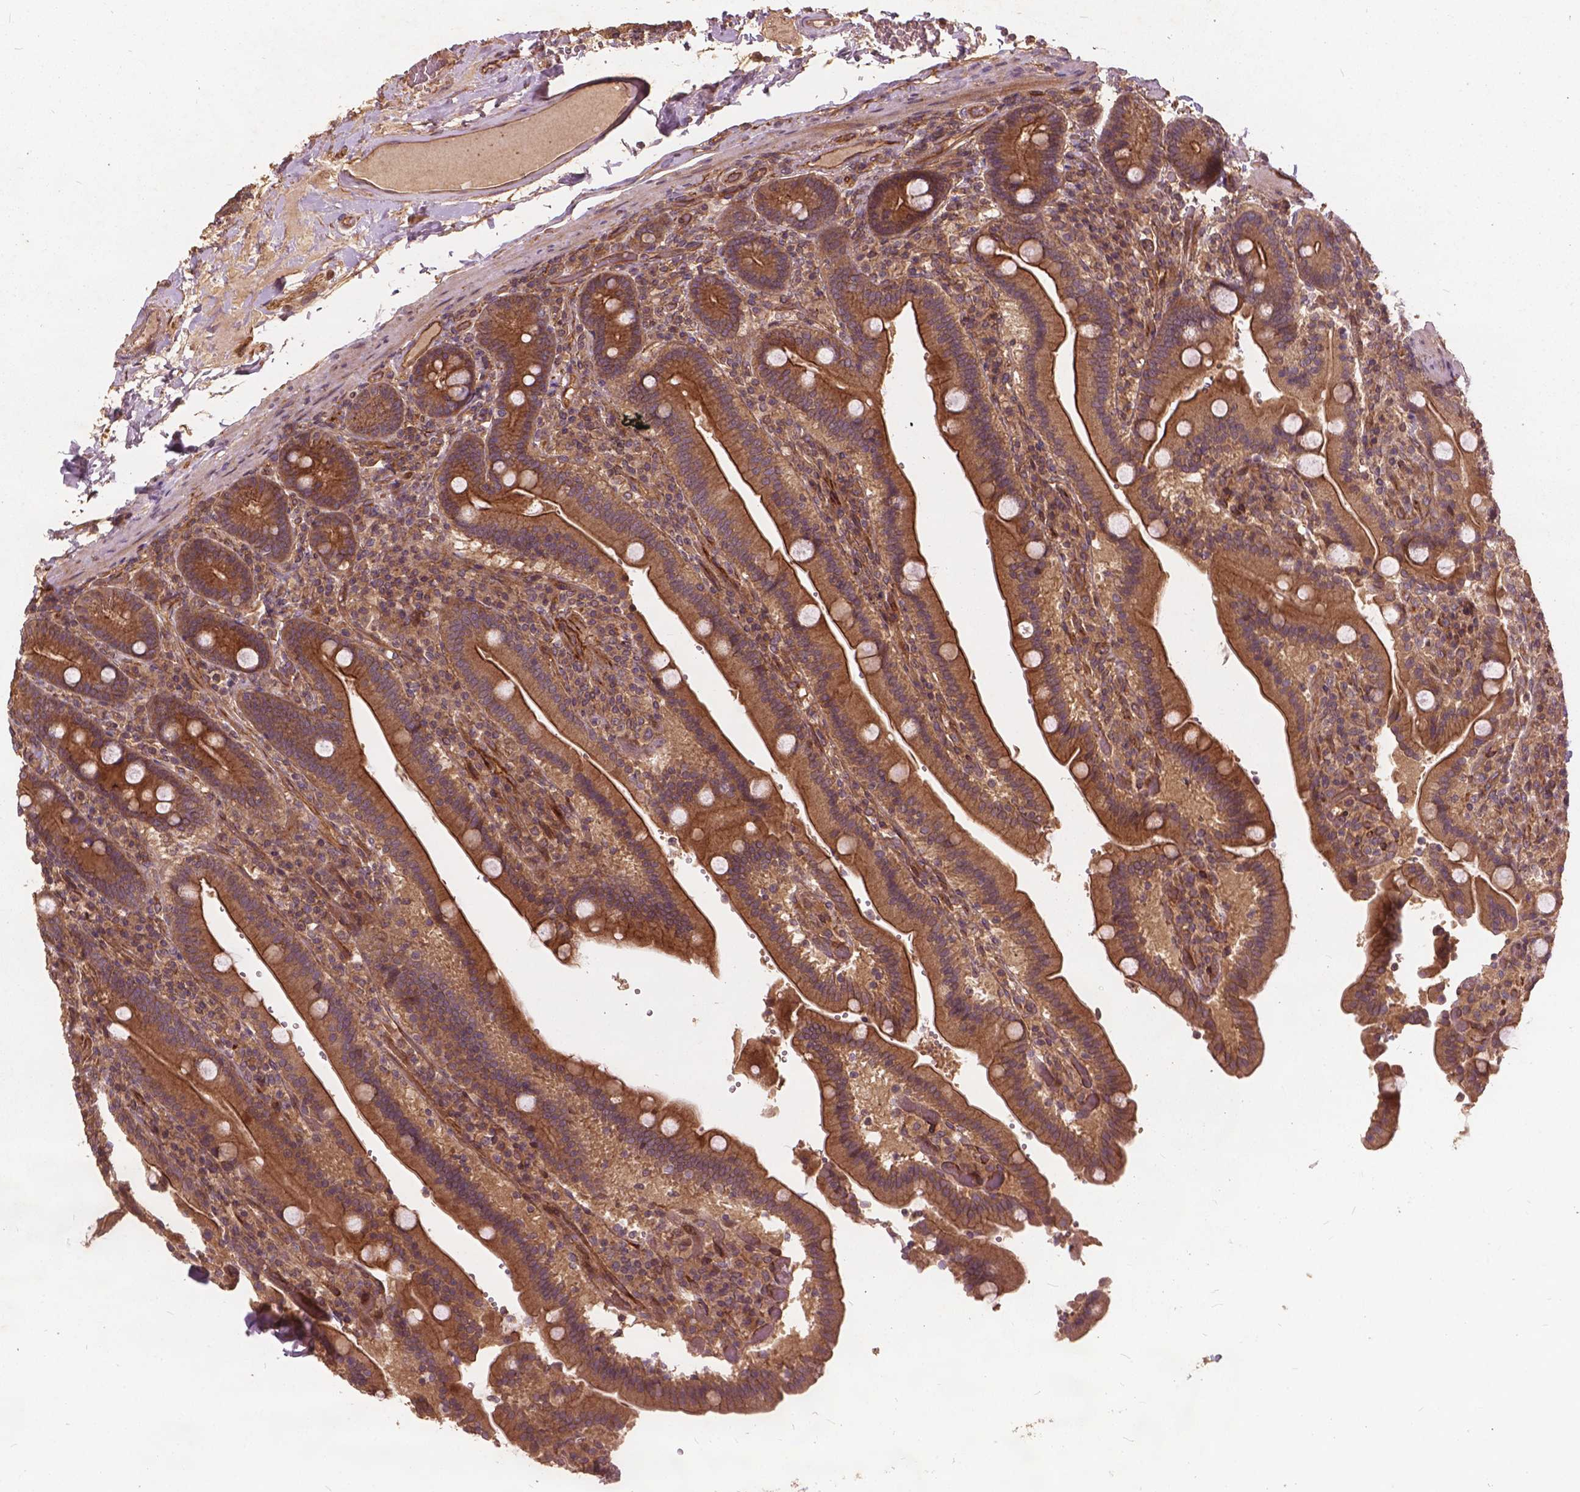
{"staining": {"intensity": "moderate", "quantity": ">75%", "location": "cytoplasmic/membranous"}, "tissue": "duodenum", "cell_type": "Glandular cells", "image_type": "normal", "snomed": [{"axis": "morphology", "description": "Normal tissue, NOS"}, {"axis": "topography", "description": "Duodenum"}], "caption": "Immunohistochemical staining of normal human duodenum demonstrates moderate cytoplasmic/membranous protein expression in about >75% of glandular cells. (IHC, brightfield microscopy, high magnification).", "gene": "UBXN2A", "patient": {"sex": "female", "age": 62}}